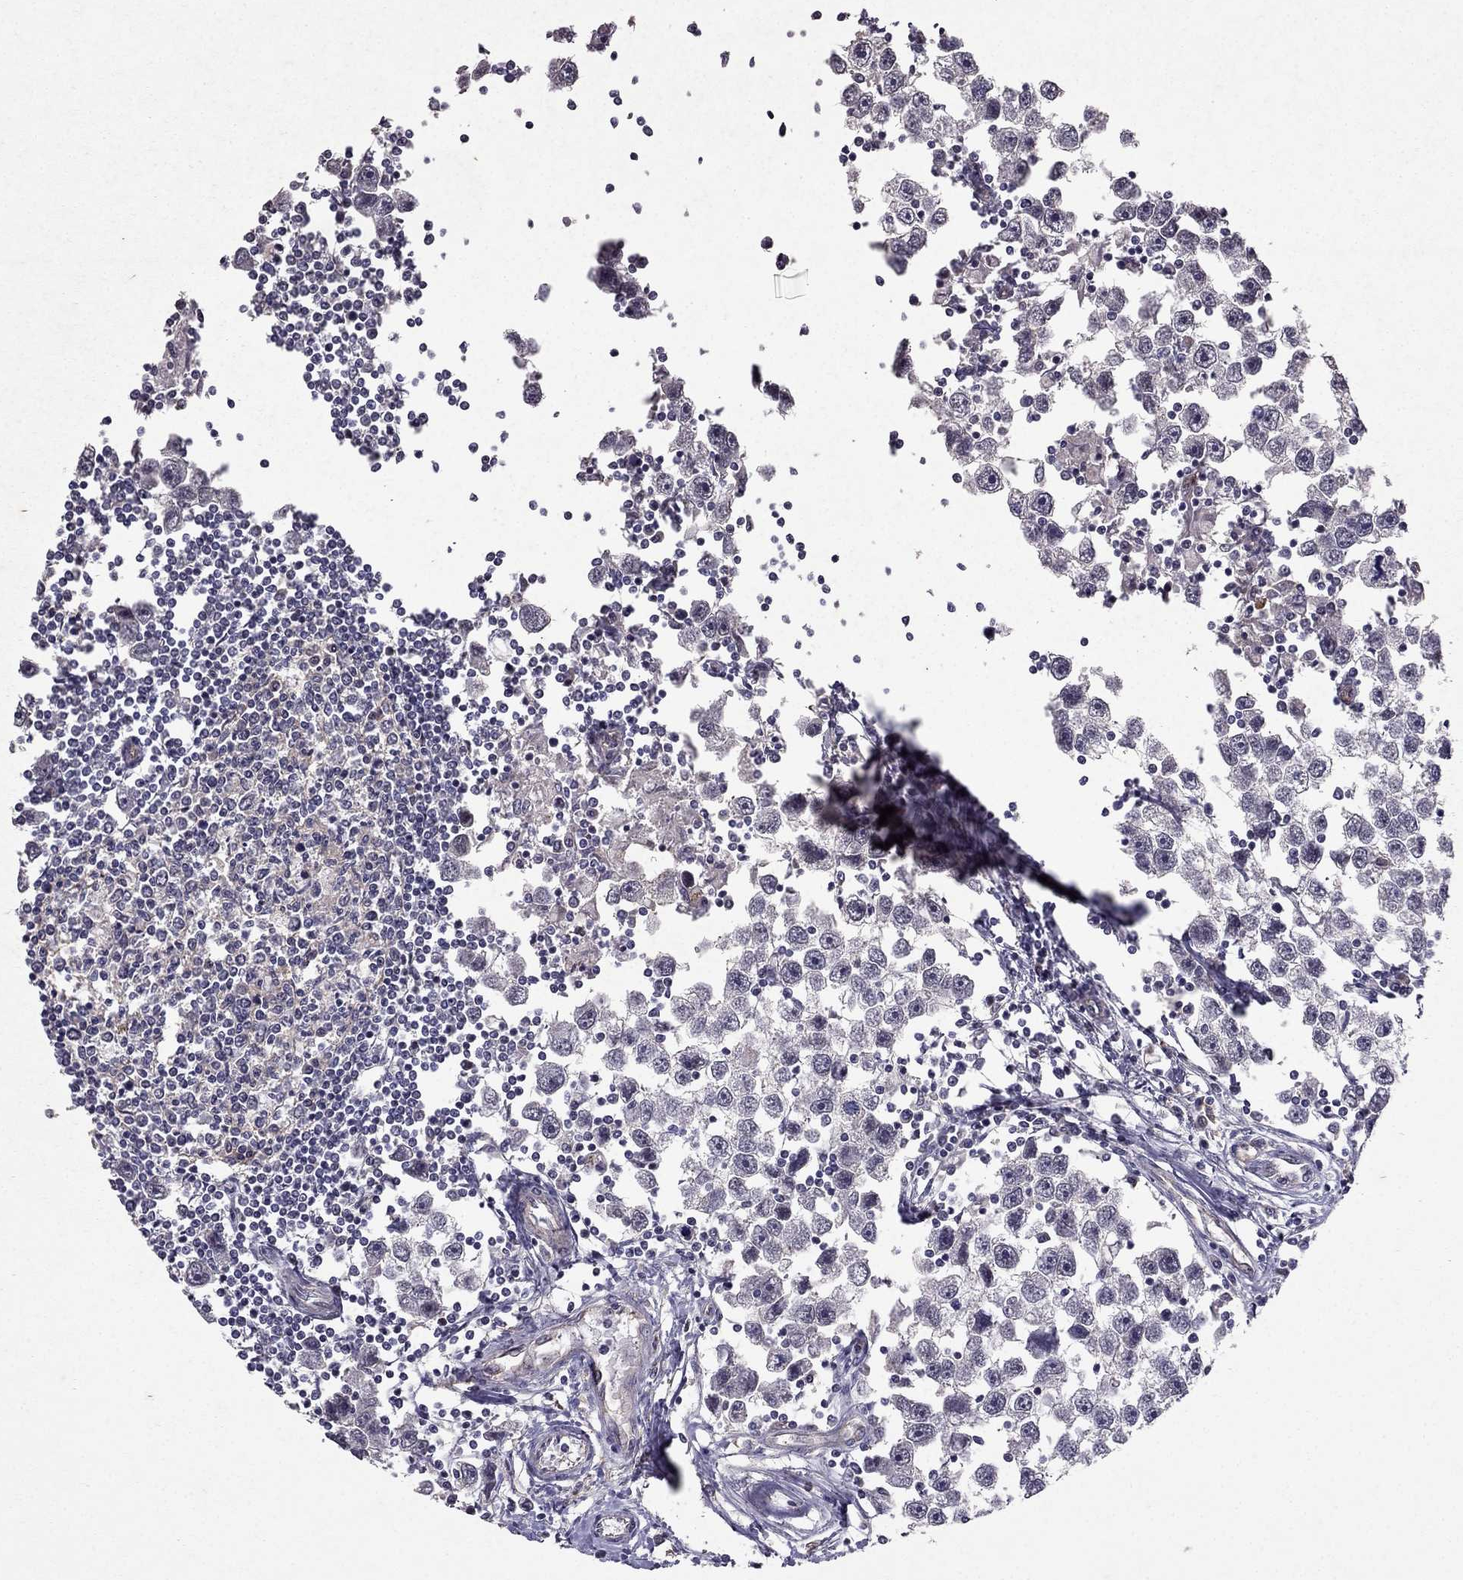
{"staining": {"intensity": "negative", "quantity": "none", "location": "none"}, "tissue": "testis cancer", "cell_type": "Tumor cells", "image_type": "cancer", "snomed": [{"axis": "morphology", "description": "Seminoma, NOS"}, {"axis": "topography", "description": "Testis"}], "caption": "Tumor cells are negative for protein expression in human testis cancer (seminoma).", "gene": "RASIP1", "patient": {"sex": "male", "age": 30}}